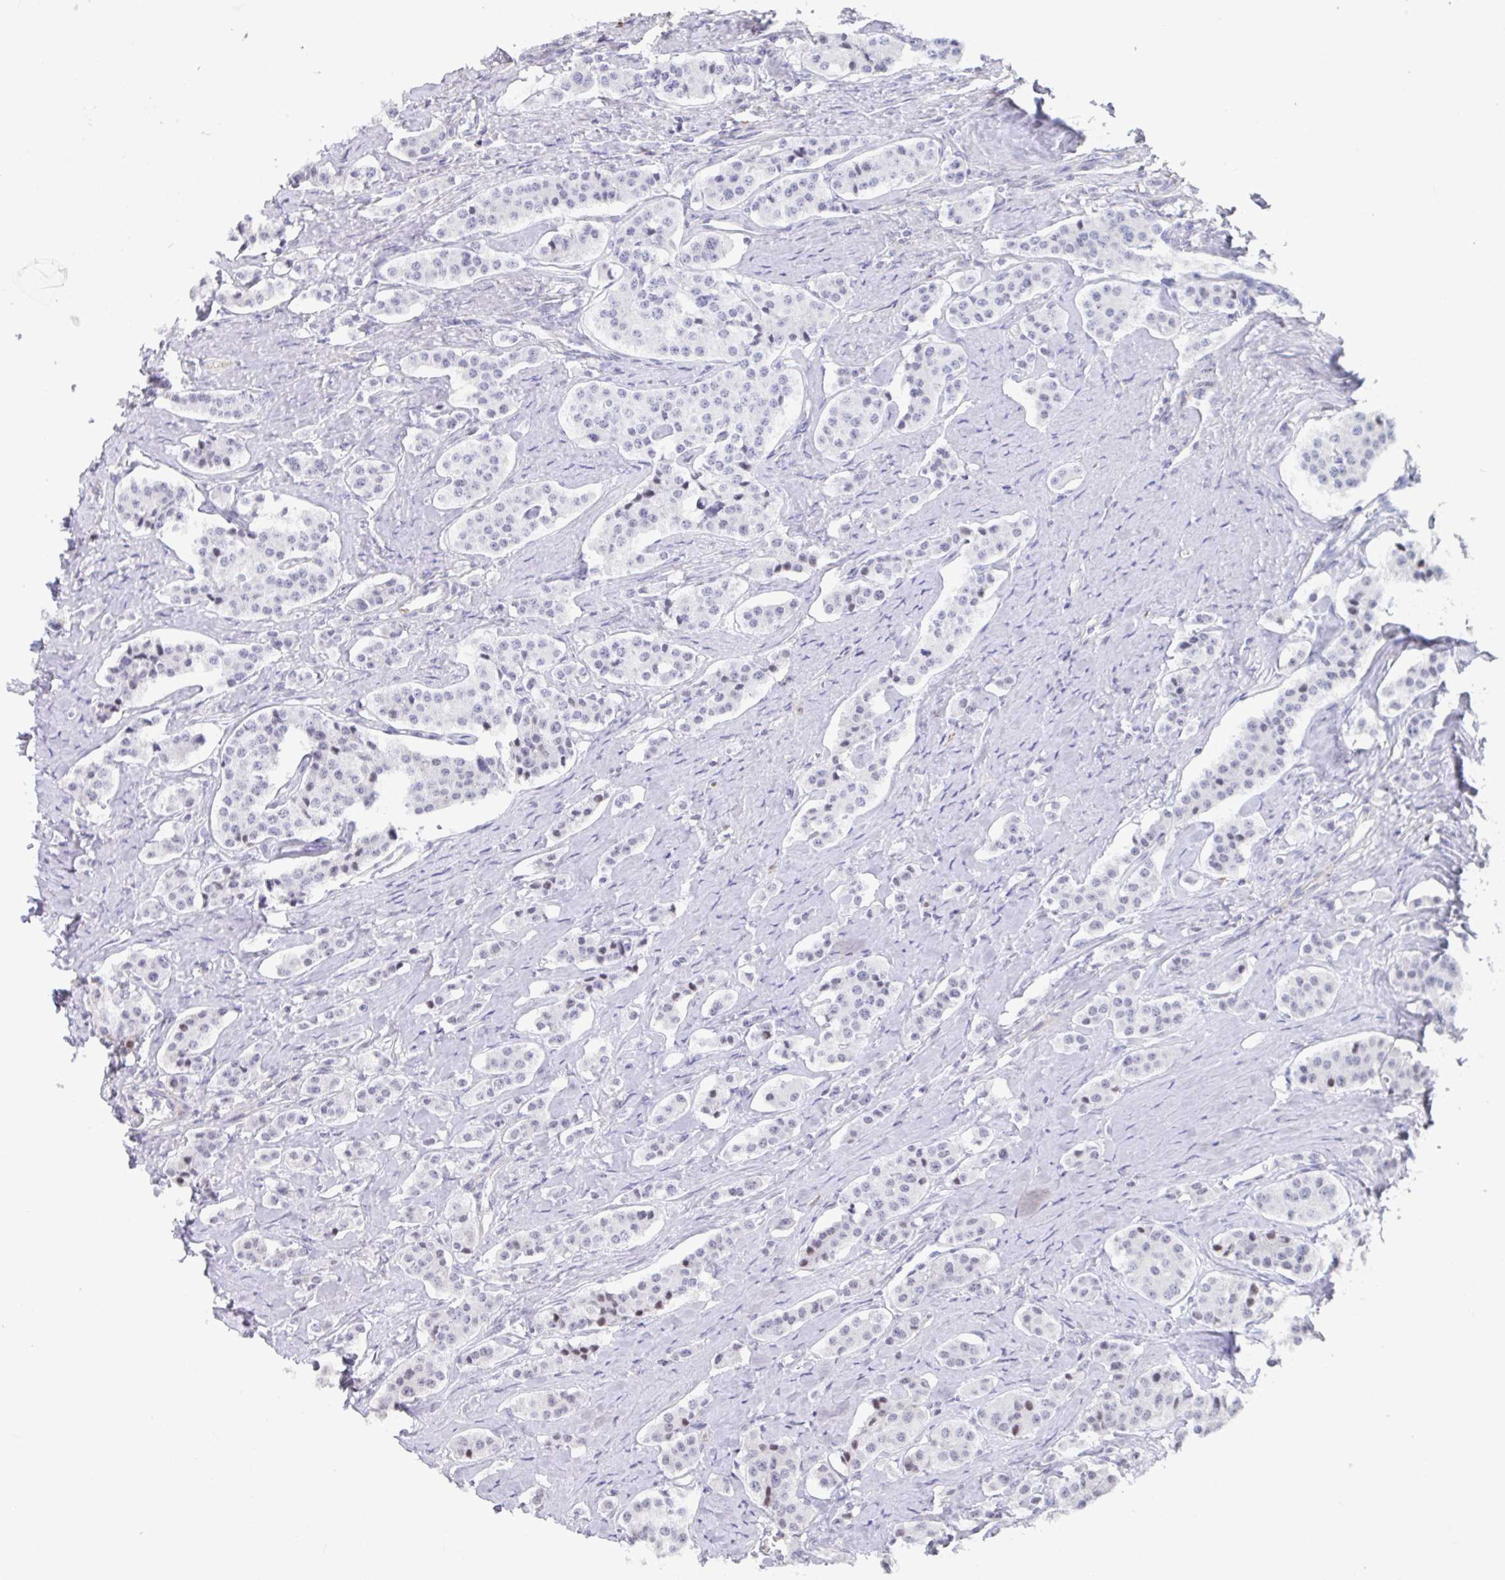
{"staining": {"intensity": "negative", "quantity": "none", "location": "none"}, "tissue": "carcinoid", "cell_type": "Tumor cells", "image_type": "cancer", "snomed": [{"axis": "morphology", "description": "Carcinoid, malignant, NOS"}, {"axis": "topography", "description": "Small intestine"}], "caption": "Malignant carcinoid stained for a protein using immunohistochemistry reveals no staining tumor cells.", "gene": "WDR72", "patient": {"sex": "male", "age": 63}}